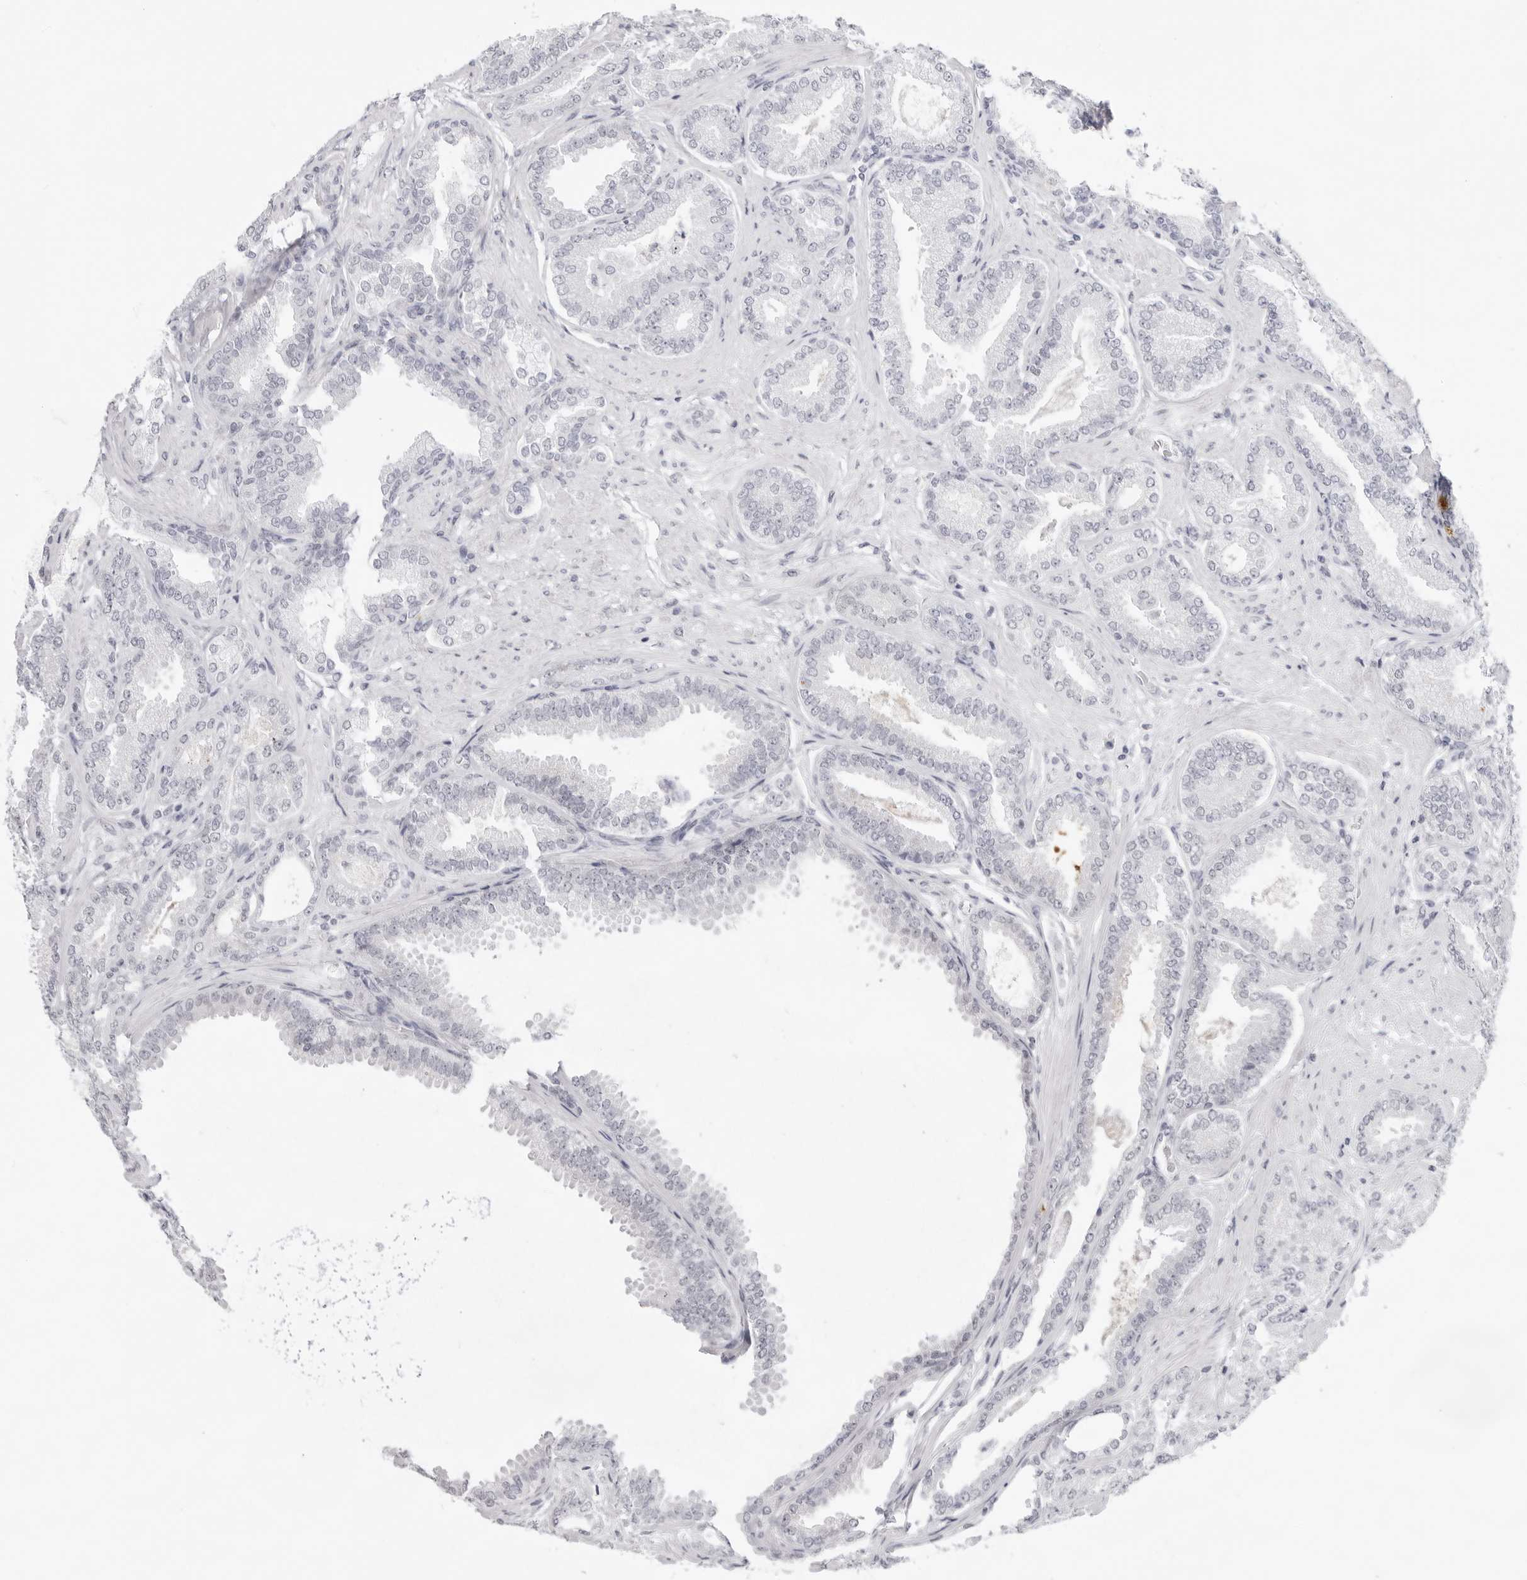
{"staining": {"intensity": "negative", "quantity": "none", "location": "none"}, "tissue": "prostate cancer", "cell_type": "Tumor cells", "image_type": "cancer", "snomed": [{"axis": "morphology", "description": "Adenocarcinoma, Low grade"}, {"axis": "topography", "description": "Prostate"}], "caption": "This image is of prostate cancer stained with immunohistochemistry (IHC) to label a protein in brown with the nuclei are counter-stained blue. There is no expression in tumor cells. Brightfield microscopy of immunohistochemistry (IHC) stained with DAB (brown) and hematoxylin (blue), captured at high magnification.", "gene": "KLK12", "patient": {"sex": "male", "age": 71}}